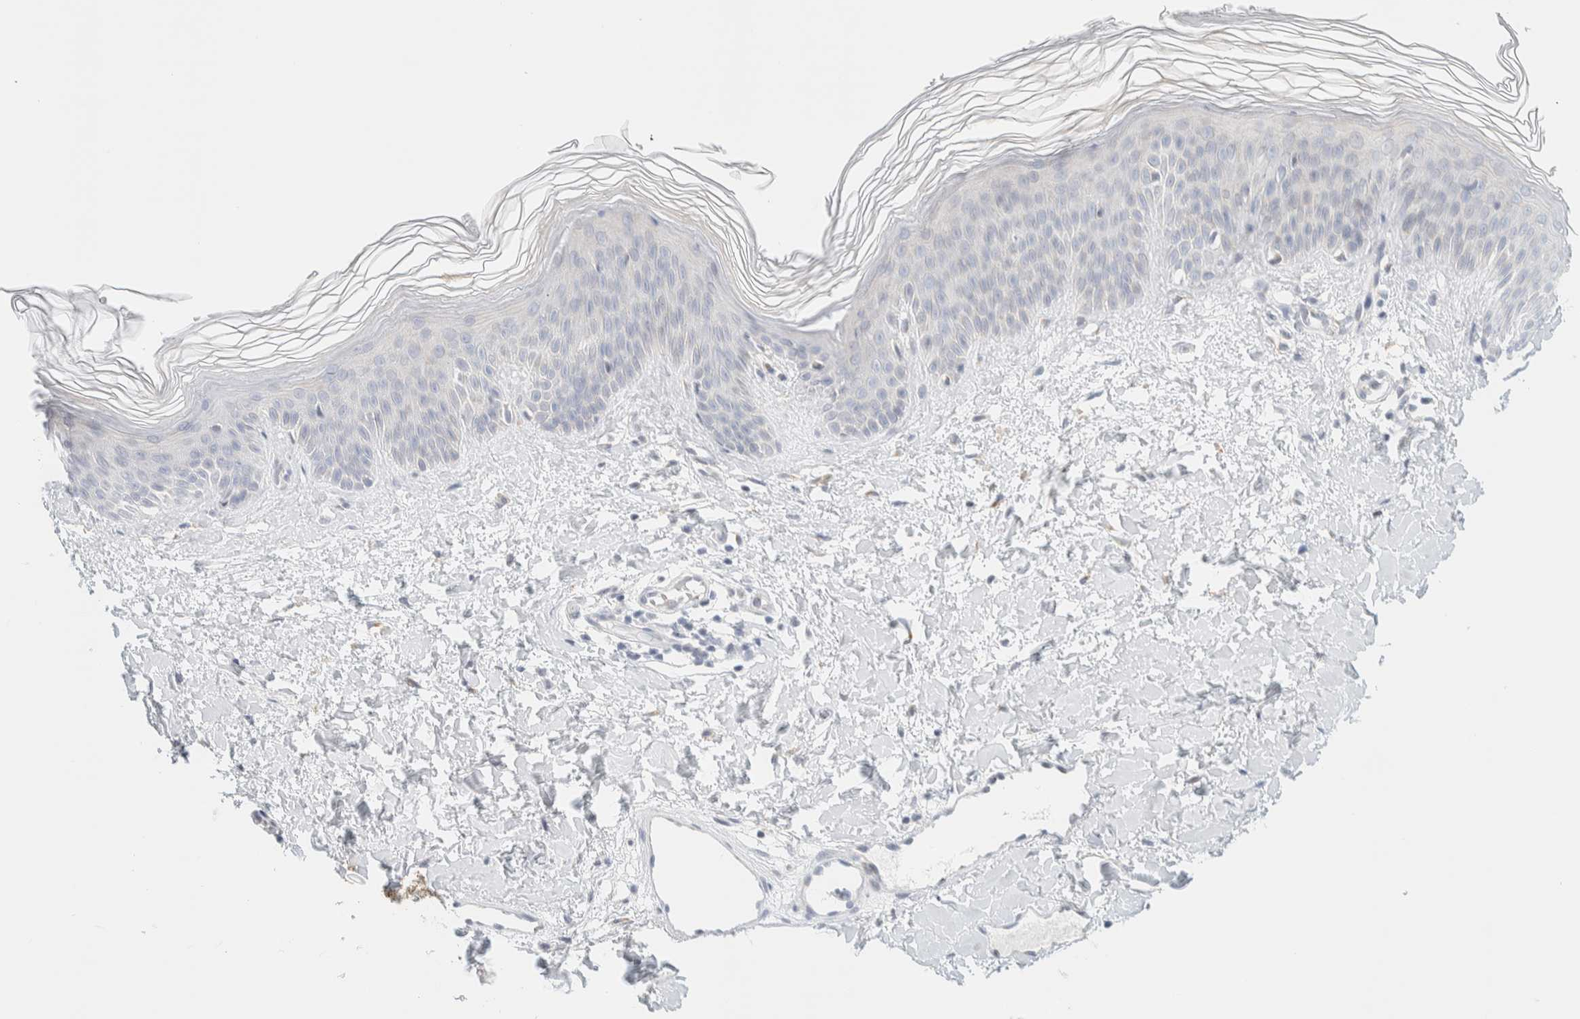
{"staining": {"intensity": "negative", "quantity": "none", "location": "none"}, "tissue": "skin", "cell_type": "Fibroblasts", "image_type": "normal", "snomed": [{"axis": "morphology", "description": "Normal tissue, NOS"}, {"axis": "morphology", "description": "Malignant melanoma, Metastatic site"}, {"axis": "topography", "description": "Skin"}], "caption": "Image shows no significant protein staining in fibroblasts of normal skin. Brightfield microscopy of immunohistochemistry (IHC) stained with DAB (3,3'-diaminobenzidine) (brown) and hematoxylin (blue), captured at high magnification.", "gene": "SPNS3", "patient": {"sex": "male", "age": 41}}